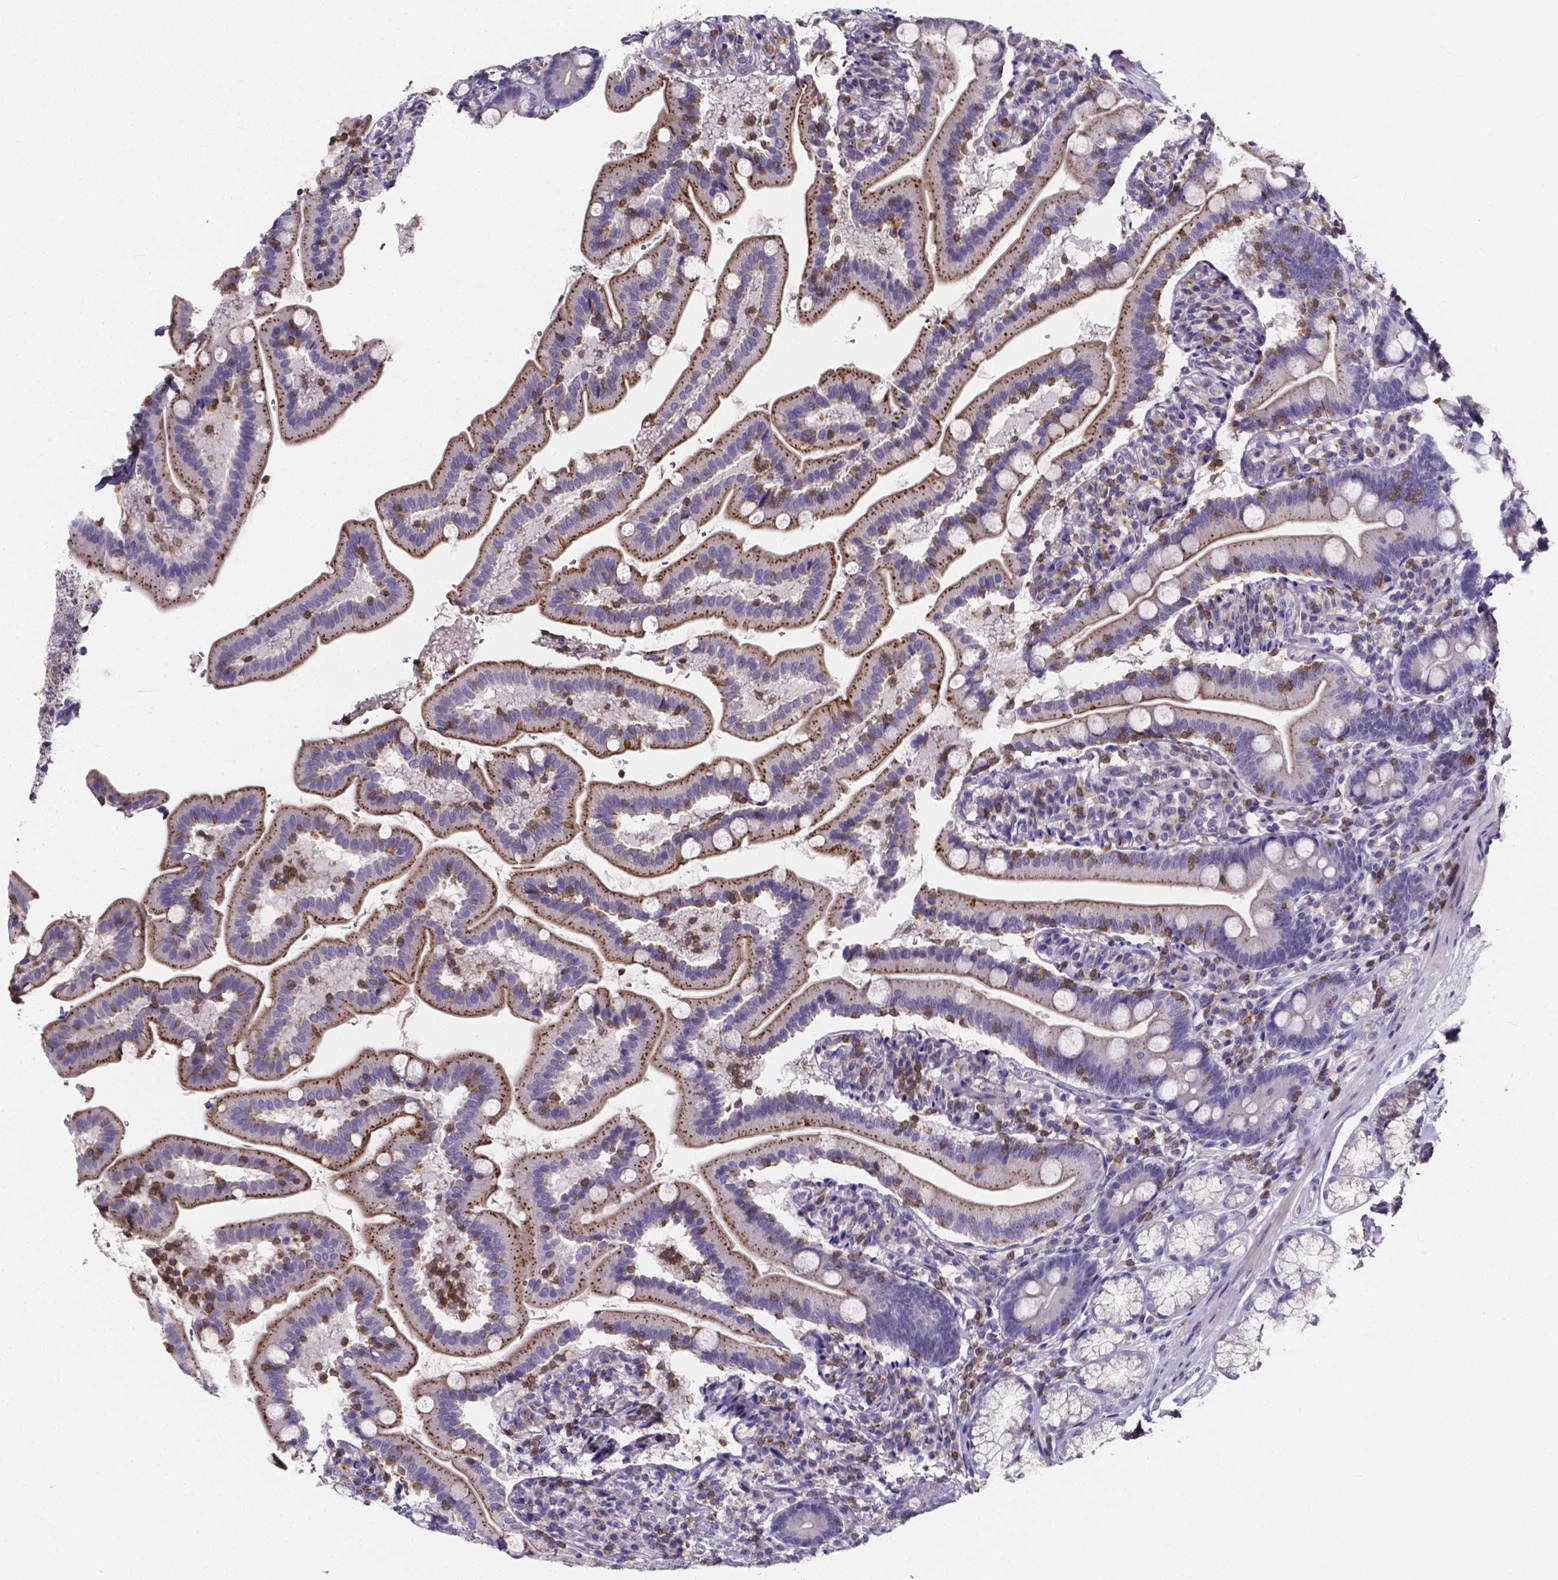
{"staining": {"intensity": "moderate", "quantity": "25%-75%", "location": "cytoplasmic/membranous"}, "tissue": "duodenum", "cell_type": "Glandular cells", "image_type": "normal", "snomed": [{"axis": "morphology", "description": "Normal tissue, NOS"}, {"axis": "topography", "description": "Duodenum"}], "caption": "Immunohistochemistry histopathology image of unremarkable duodenum: duodenum stained using IHC reveals medium levels of moderate protein expression localized specifically in the cytoplasmic/membranous of glandular cells, appearing as a cytoplasmic/membranous brown color.", "gene": "THEMIS", "patient": {"sex": "female", "age": 67}}